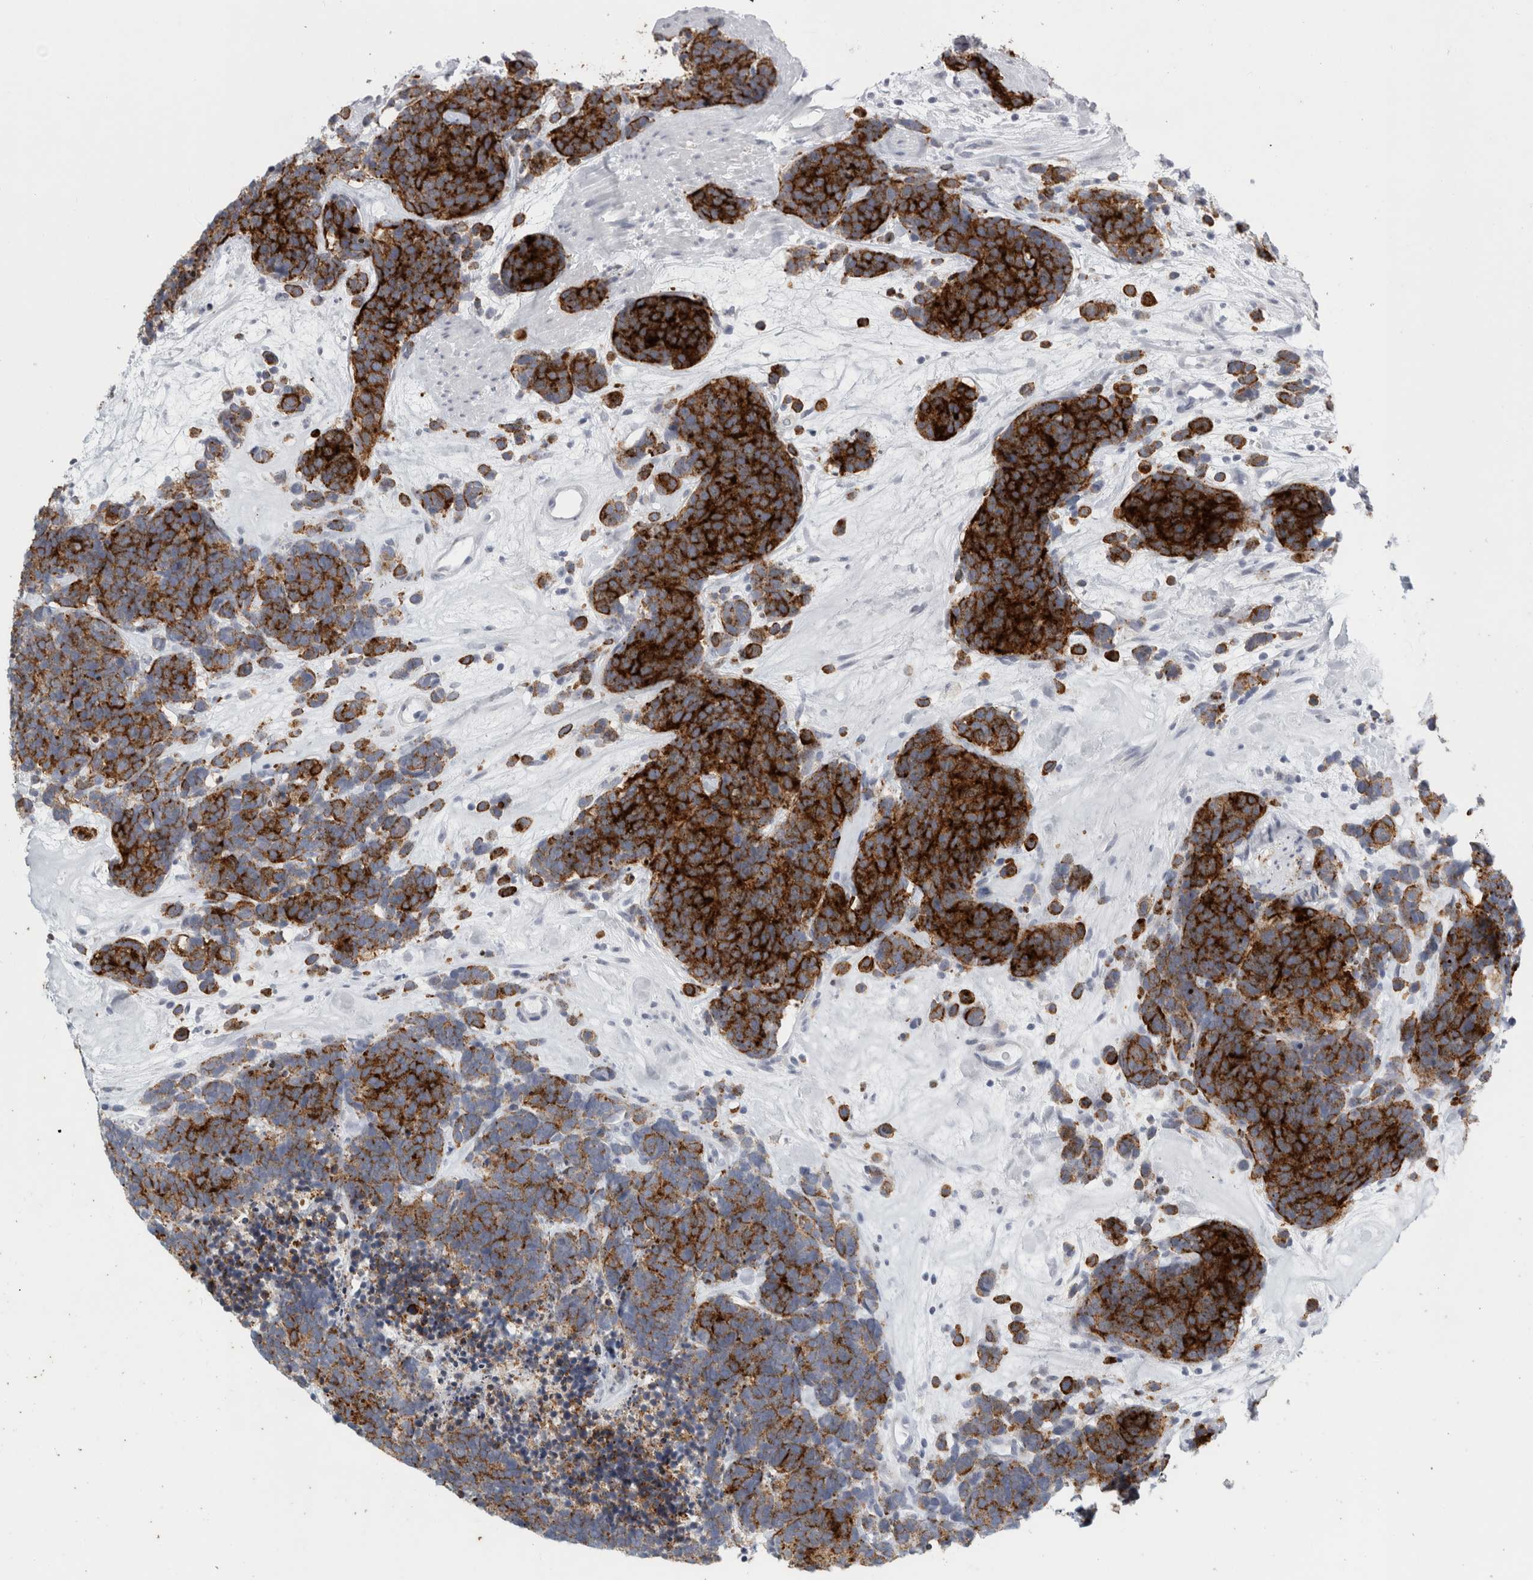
{"staining": {"intensity": "strong", "quantity": ">75%", "location": "cytoplasmic/membranous"}, "tissue": "carcinoid", "cell_type": "Tumor cells", "image_type": "cancer", "snomed": [{"axis": "morphology", "description": "Carcinoma, NOS"}, {"axis": "morphology", "description": "Carcinoid, malignant, NOS"}, {"axis": "topography", "description": "Urinary bladder"}], "caption": "Carcinoma was stained to show a protein in brown. There is high levels of strong cytoplasmic/membranous expression in about >75% of tumor cells.", "gene": "CPE", "patient": {"sex": "male", "age": 57}}